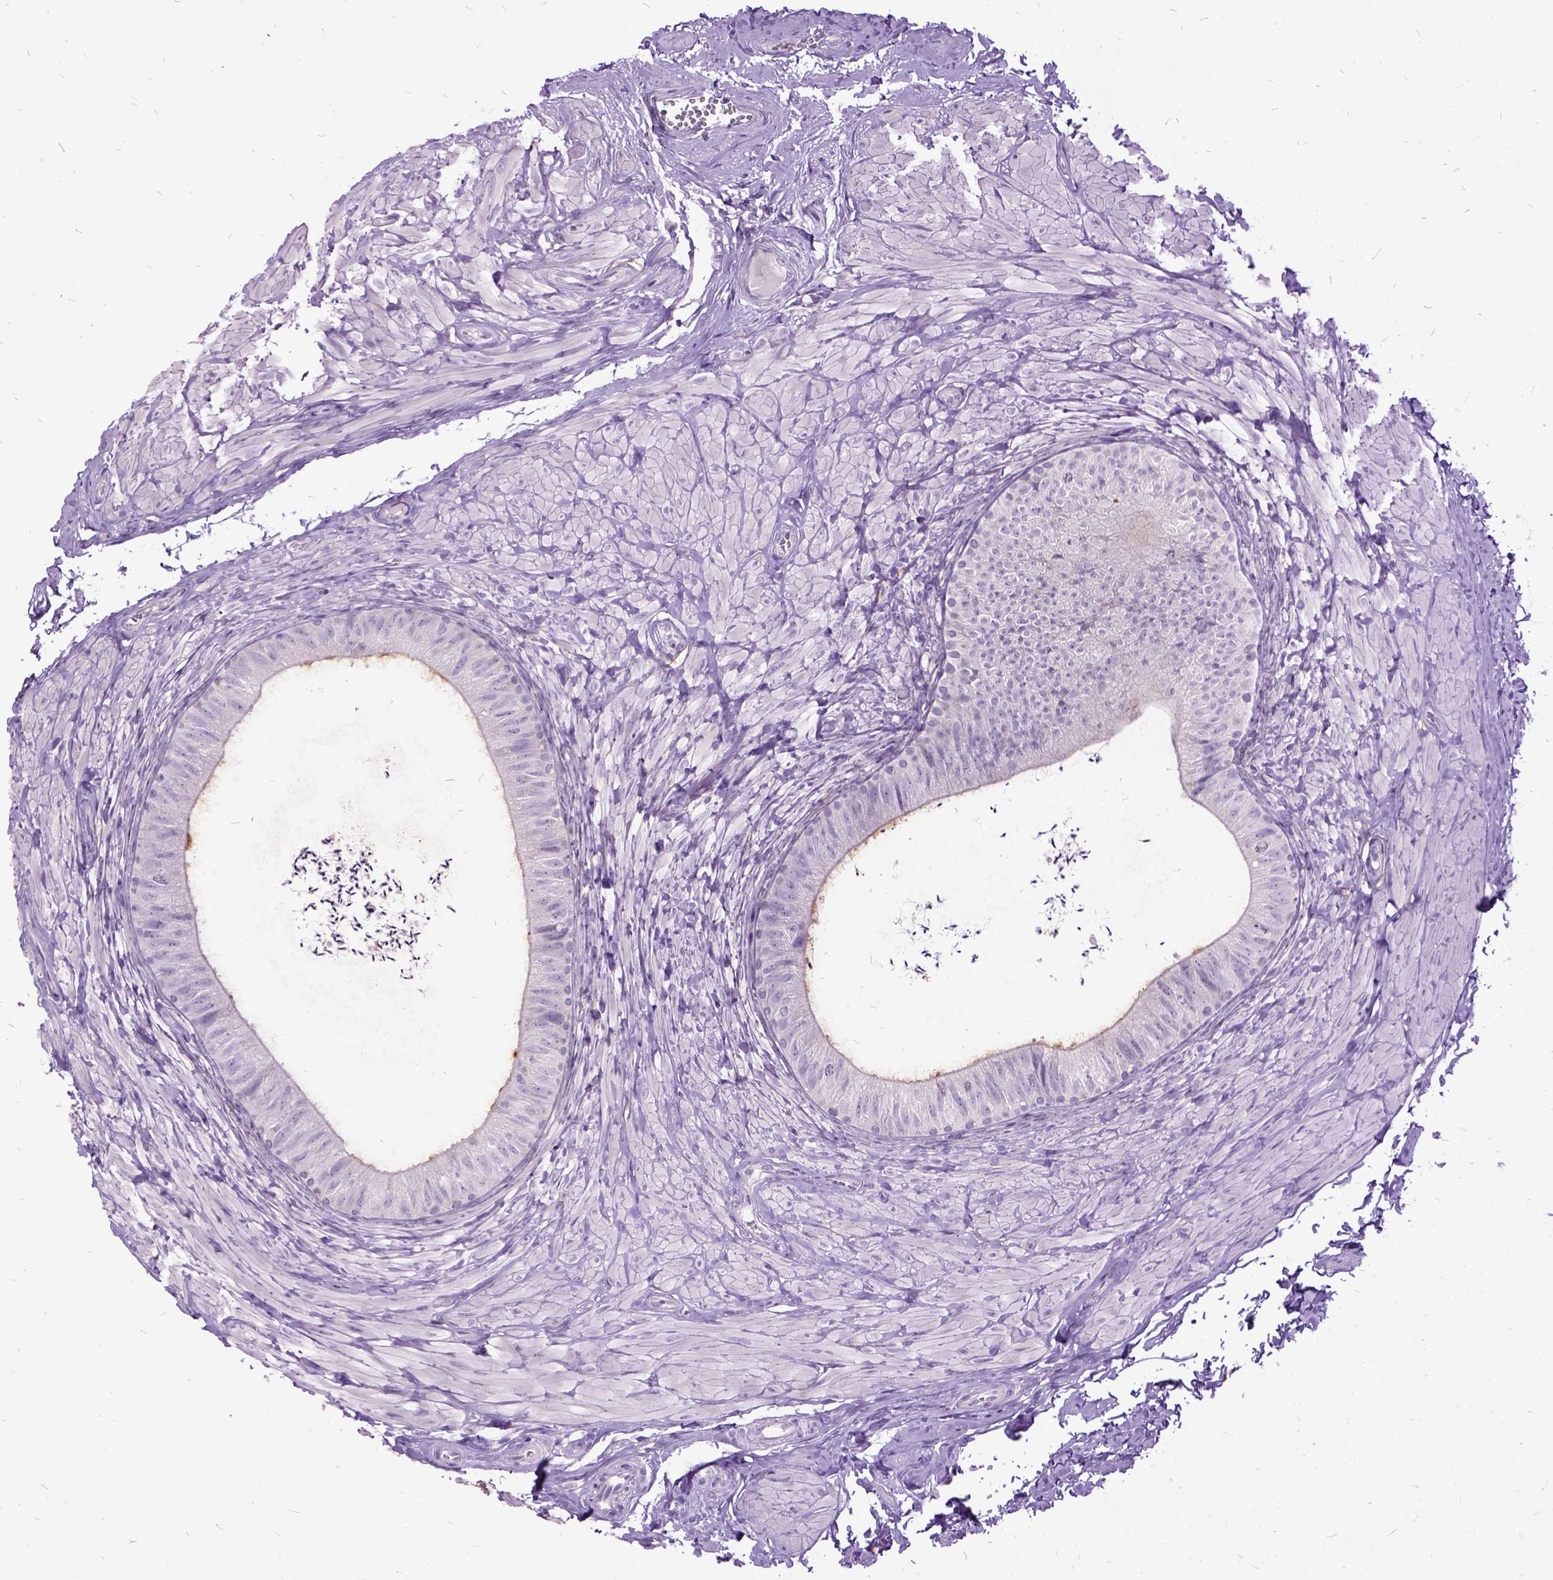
{"staining": {"intensity": "strong", "quantity": "<25%", "location": "cytoplasmic/membranous"}, "tissue": "epididymis", "cell_type": "Glandular cells", "image_type": "normal", "snomed": [{"axis": "morphology", "description": "Normal tissue, NOS"}, {"axis": "topography", "description": "Epididymis, spermatic cord, NOS"}, {"axis": "topography", "description": "Epididymis"}, {"axis": "topography", "description": "Peripheral nerve tissue"}], "caption": "DAB immunohistochemical staining of unremarkable epididymis reveals strong cytoplasmic/membranous protein staining in about <25% of glandular cells. (brown staining indicates protein expression, while blue staining denotes nuclei).", "gene": "MME", "patient": {"sex": "male", "age": 29}}